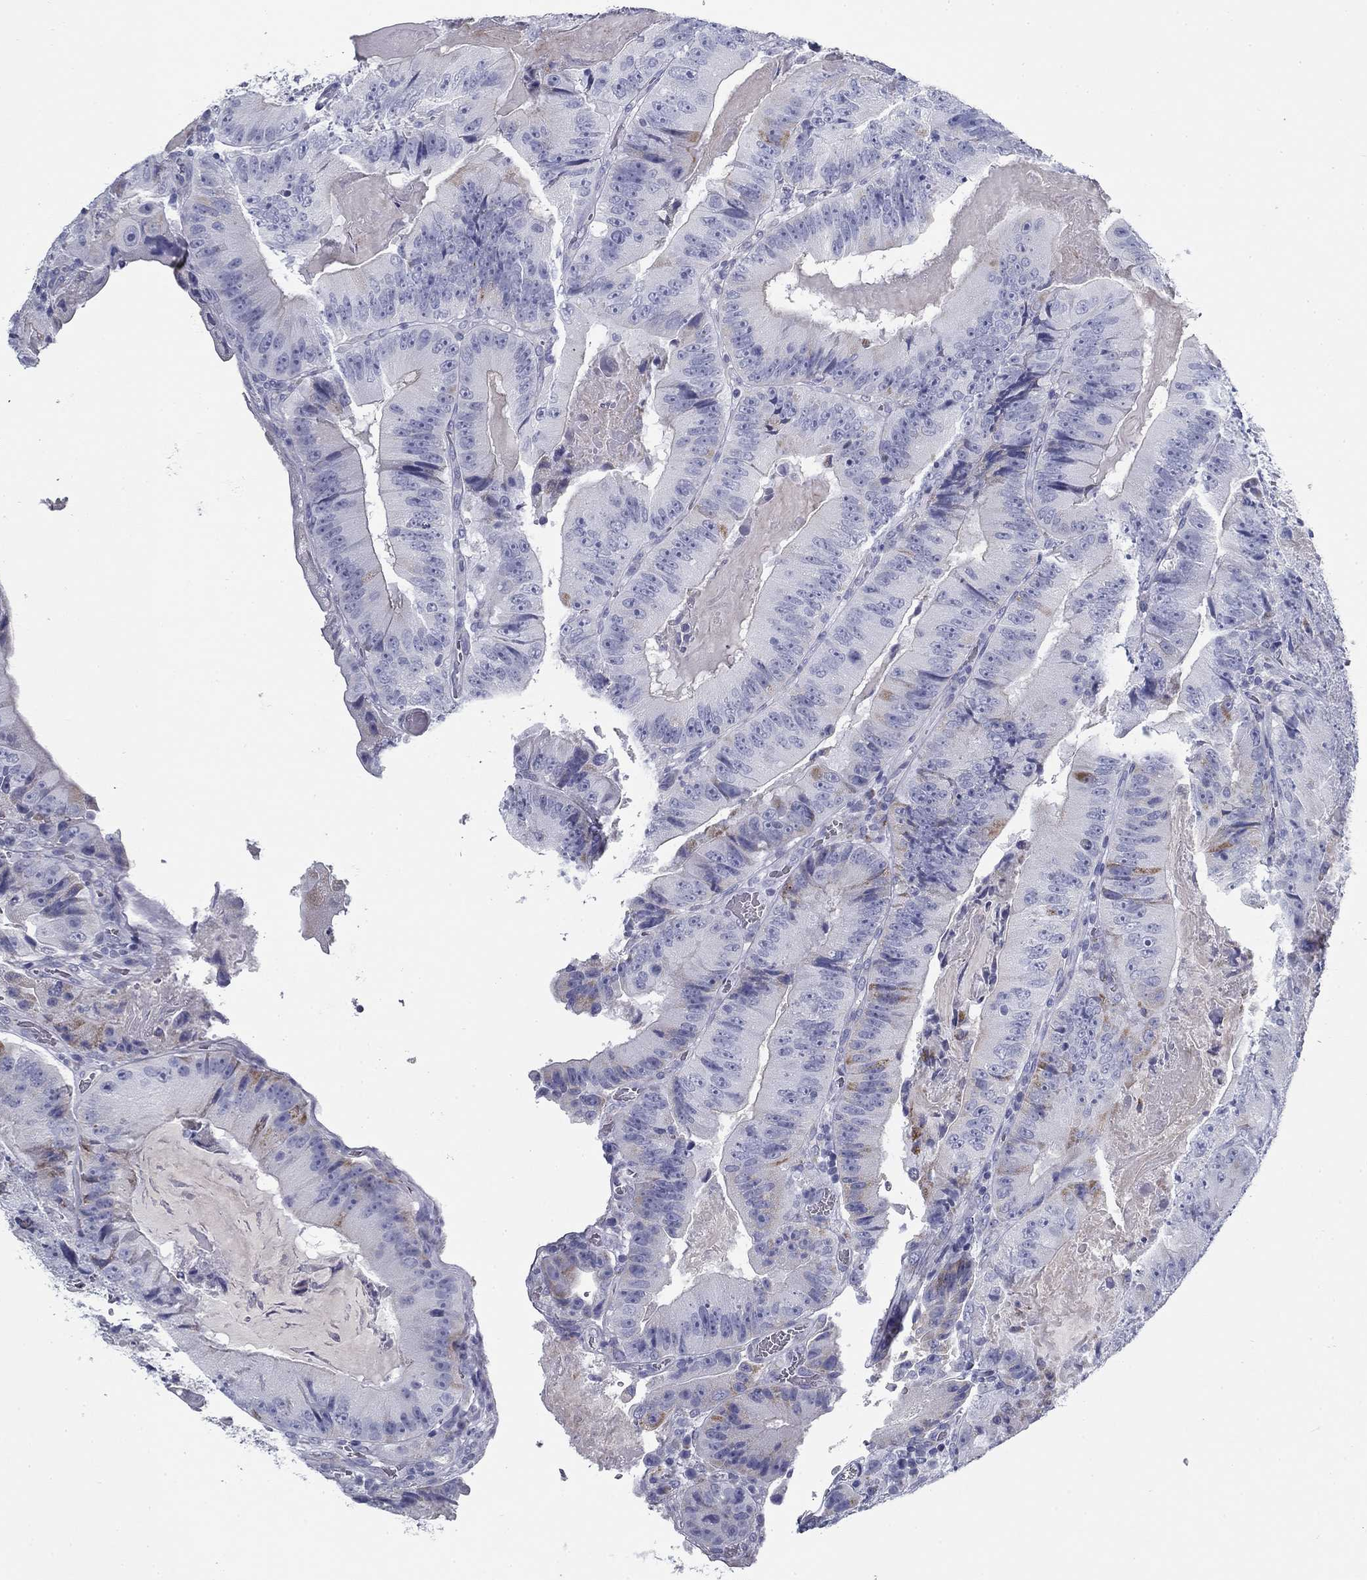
{"staining": {"intensity": "negative", "quantity": "none", "location": "none"}, "tissue": "colorectal cancer", "cell_type": "Tumor cells", "image_type": "cancer", "snomed": [{"axis": "morphology", "description": "Adenocarcinoma, NOS"}, {"axis": "topography", "description": "Colon"}], "caption": "This is an immunohistochemistry (IHC) image of colorectal adenocarcinoma. There is no expression in tumor cells.", "gene": "ZP2", "patient": {"sex": "female", "age": 86}}